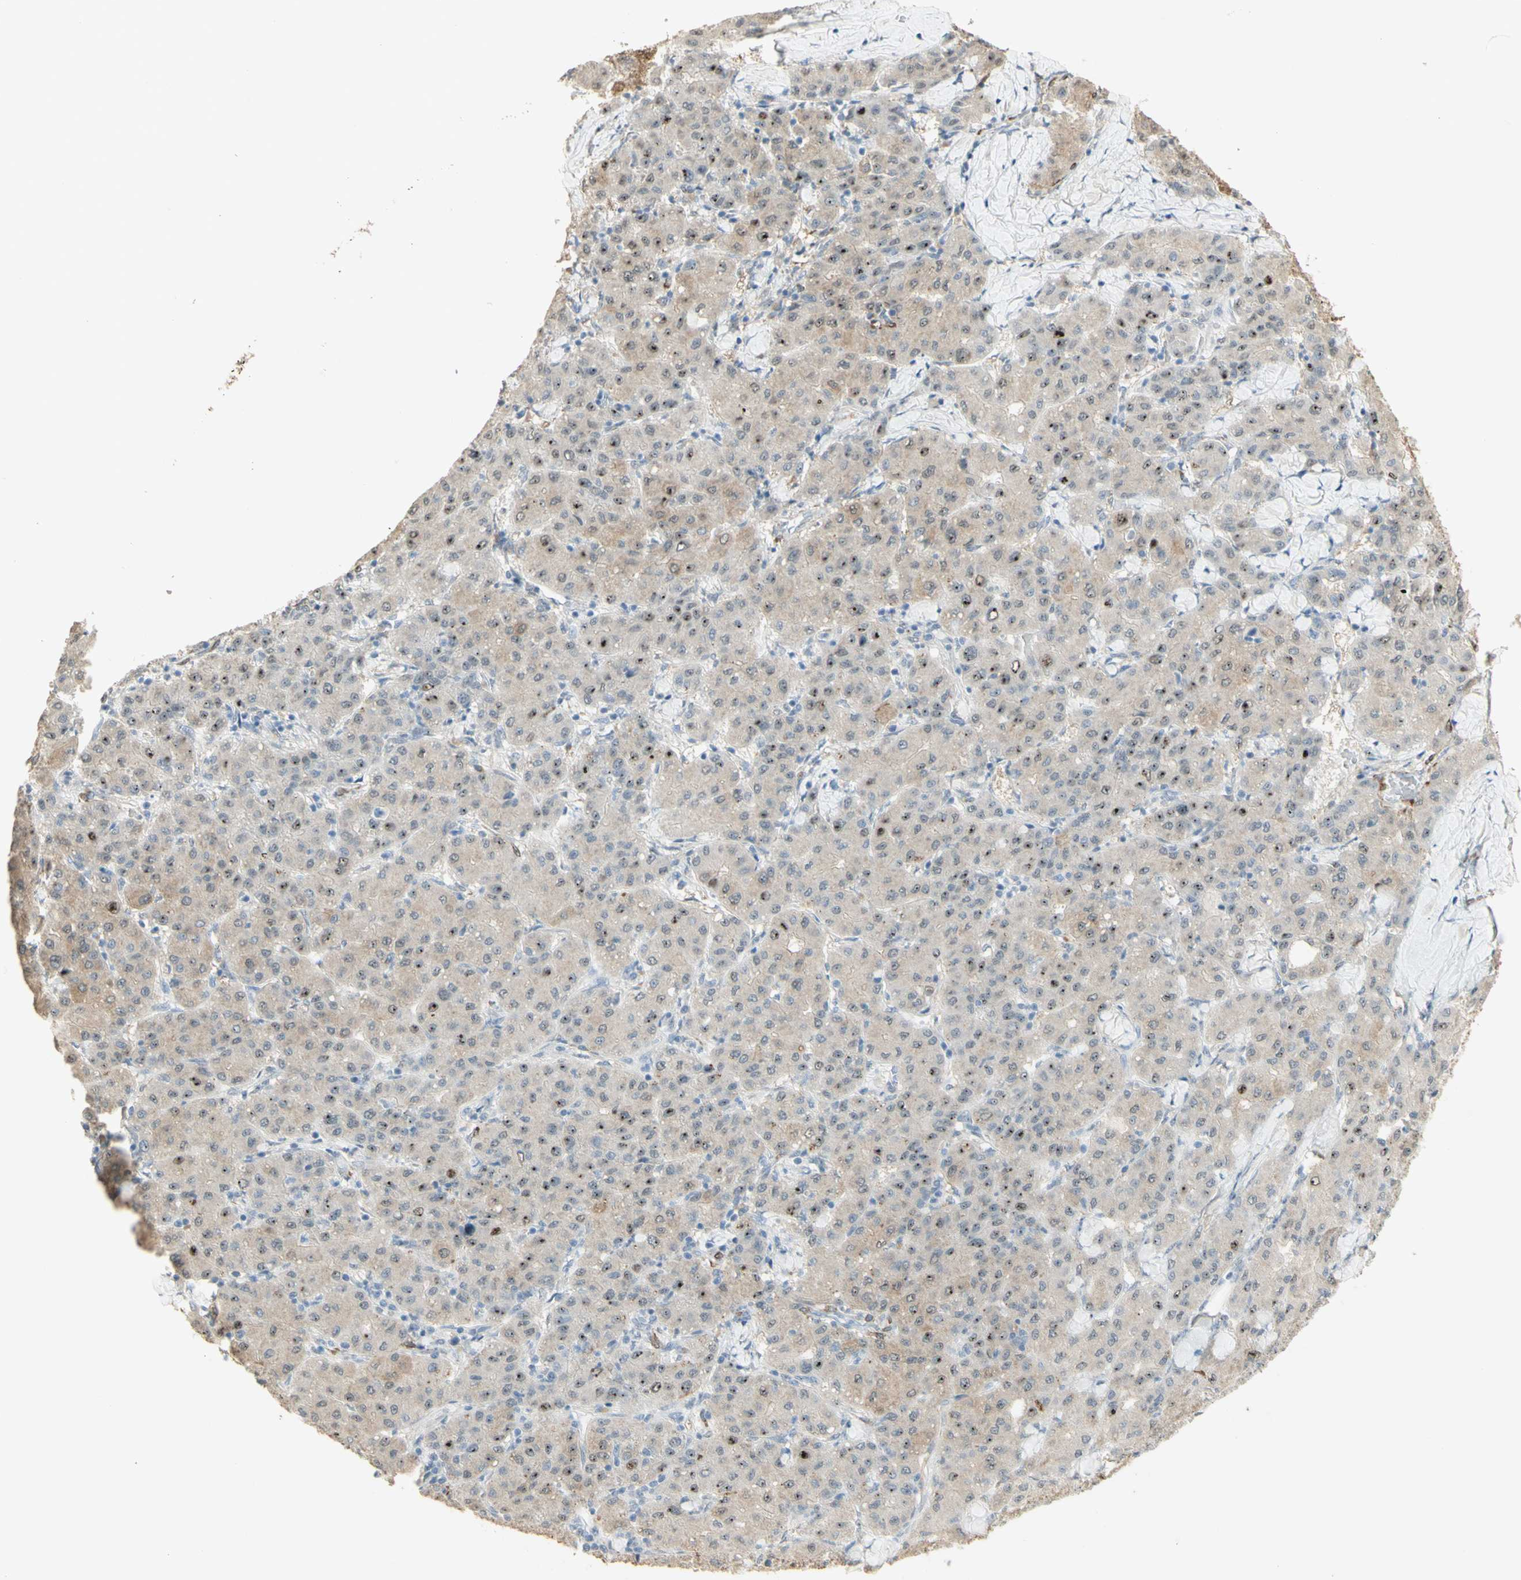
{"staining": {"intensity": "strong", "quantity": "25%-75%", "location": "nuclear"}, "tissue": "liver cancer", "cell_type": "Tumor cells", "image_type": "cancer", "snomed": [{"axis": "morphology", "description": "Carcinoma, Hepatocellular, NOS"}, {"axis": "topography", "description": "Liver"}], "caption": "IHC of human liver hepatocellular carcinoma displays high levels of strong nuclear staining in about 25%-75% of tumor cells.", "gene": "MUC3A", "patient": {"sex": "male", "age": 65}}